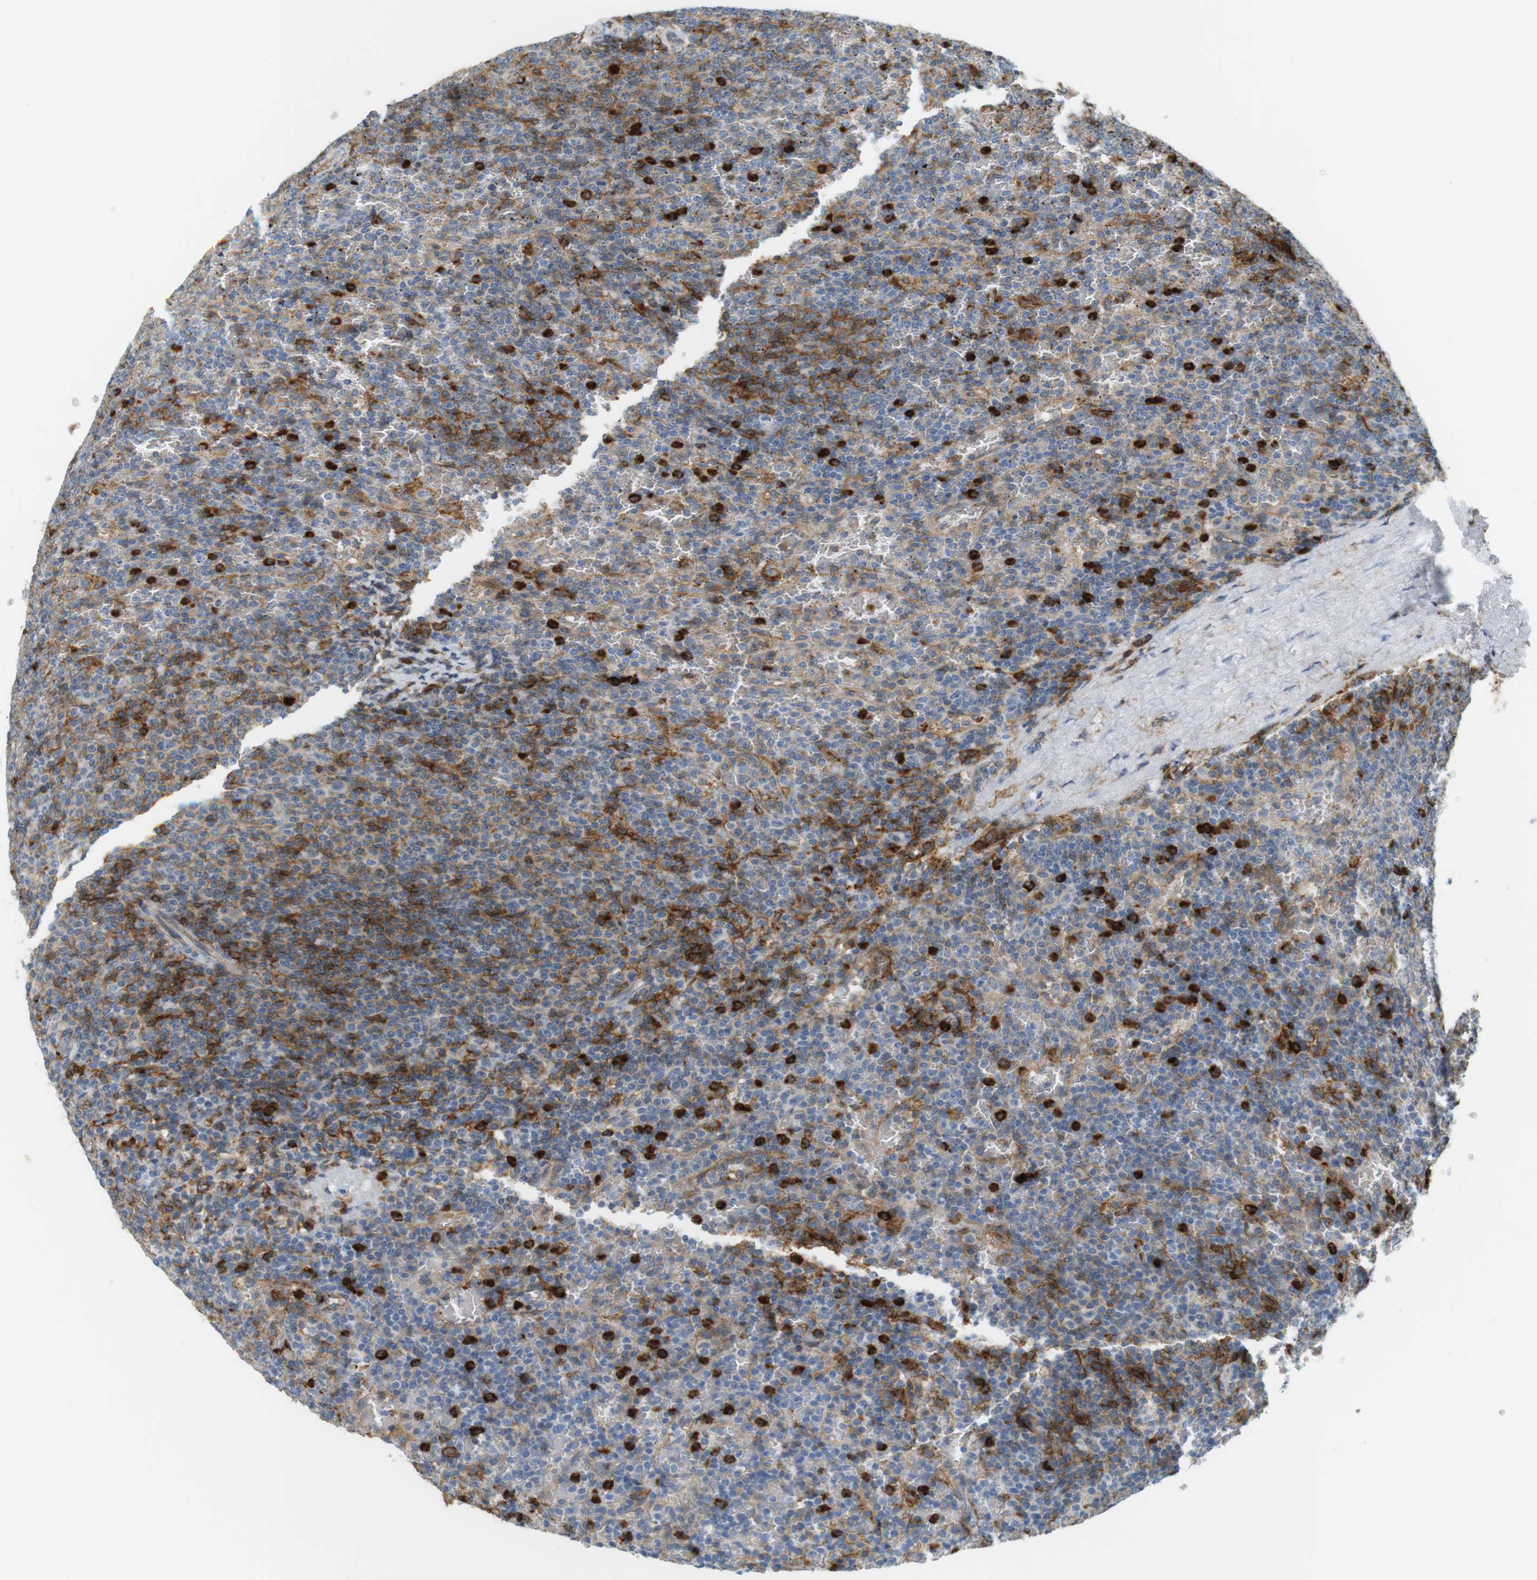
{"staining": {"intensity": "moderate", "quantity": "25%-75%", "location": "cytoplasmic/membranous"}, "tissue": "lymphoma", "cell_type": "Tumor cells", "image_type": "cancer", "snomed": [{"axis": "morphology", "description": "Malignant lymphoma, non-Hodgkin's type, Low grade"}, {"axis": "topography", "description": "Spleen"}], "caption": "Immunohistochemistry image of neoplastic tissue: human low-grade malignant lymphoma, non-Hodgkin's type stained using IHC demonstrates medium levels of moderate protein expression localized specifically in the cytoplasmic/membranous of tumor cells, appearing as a cytoplasmic/membranous brown color.", "gene": "SIRPA", "patient": {"sex": "female", "age": 77}}